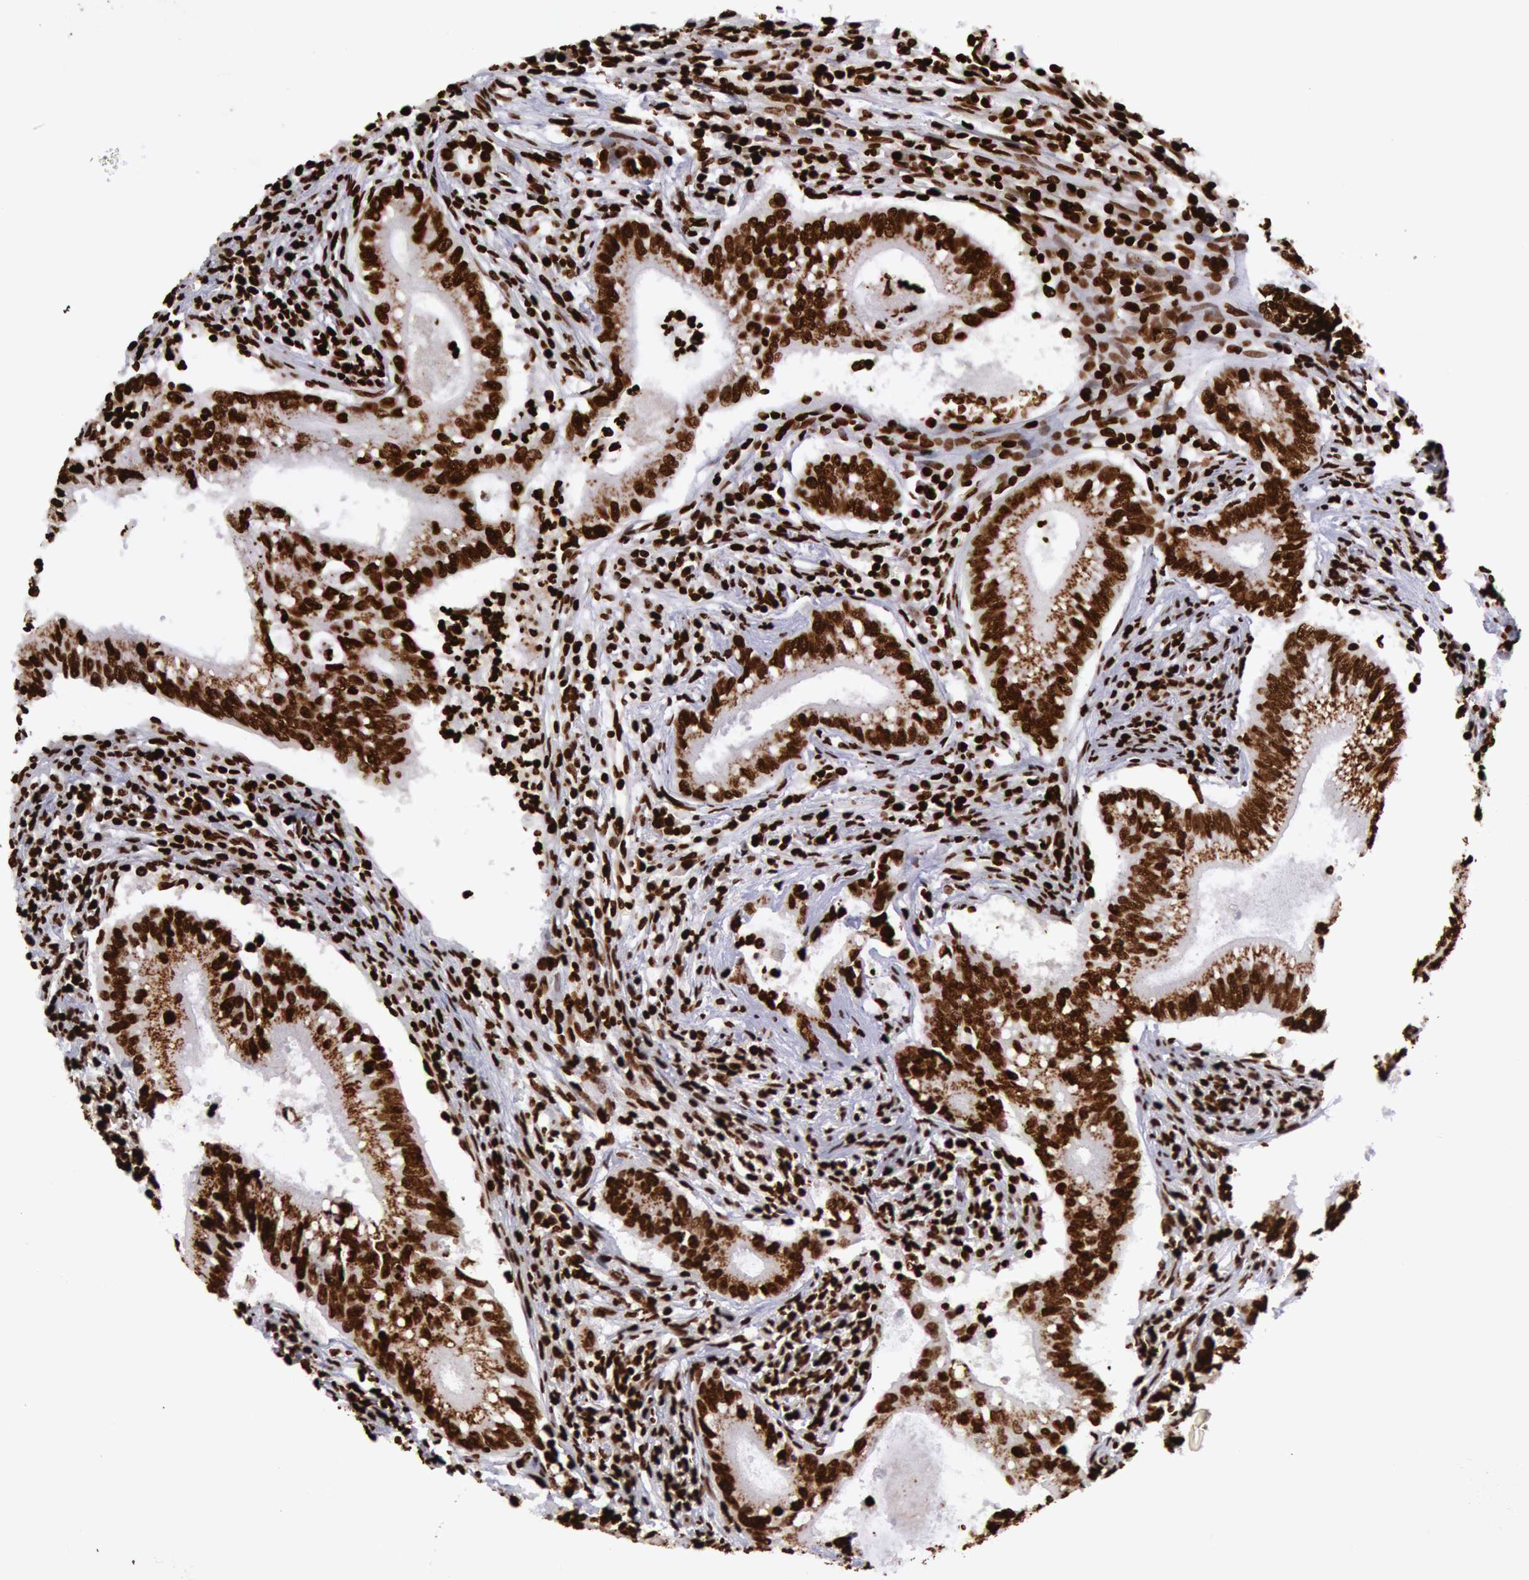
{"staining": {"intensity": "strong", "quantity": ">75%", "location": "nuclear"}, "tissue": "colorectal cancer", "cell_type": "Tumor cells", "image_type": "cancer", "snomed": [{"axis": "morphology", "description": "Adenocarcinoma, NOS"}, {"axis": "topography", "description": "Rectum"}], "caption": "Strong nuclear protein staining is appreciated in about >75% of tumor cells in adenocarcinoma (colorectal). Immunohistochemistry stains the protein of interest in brown and the nuclei are stained blue.", "gene": "H3-4", "patient": {"sex": "female", "age": 81}}